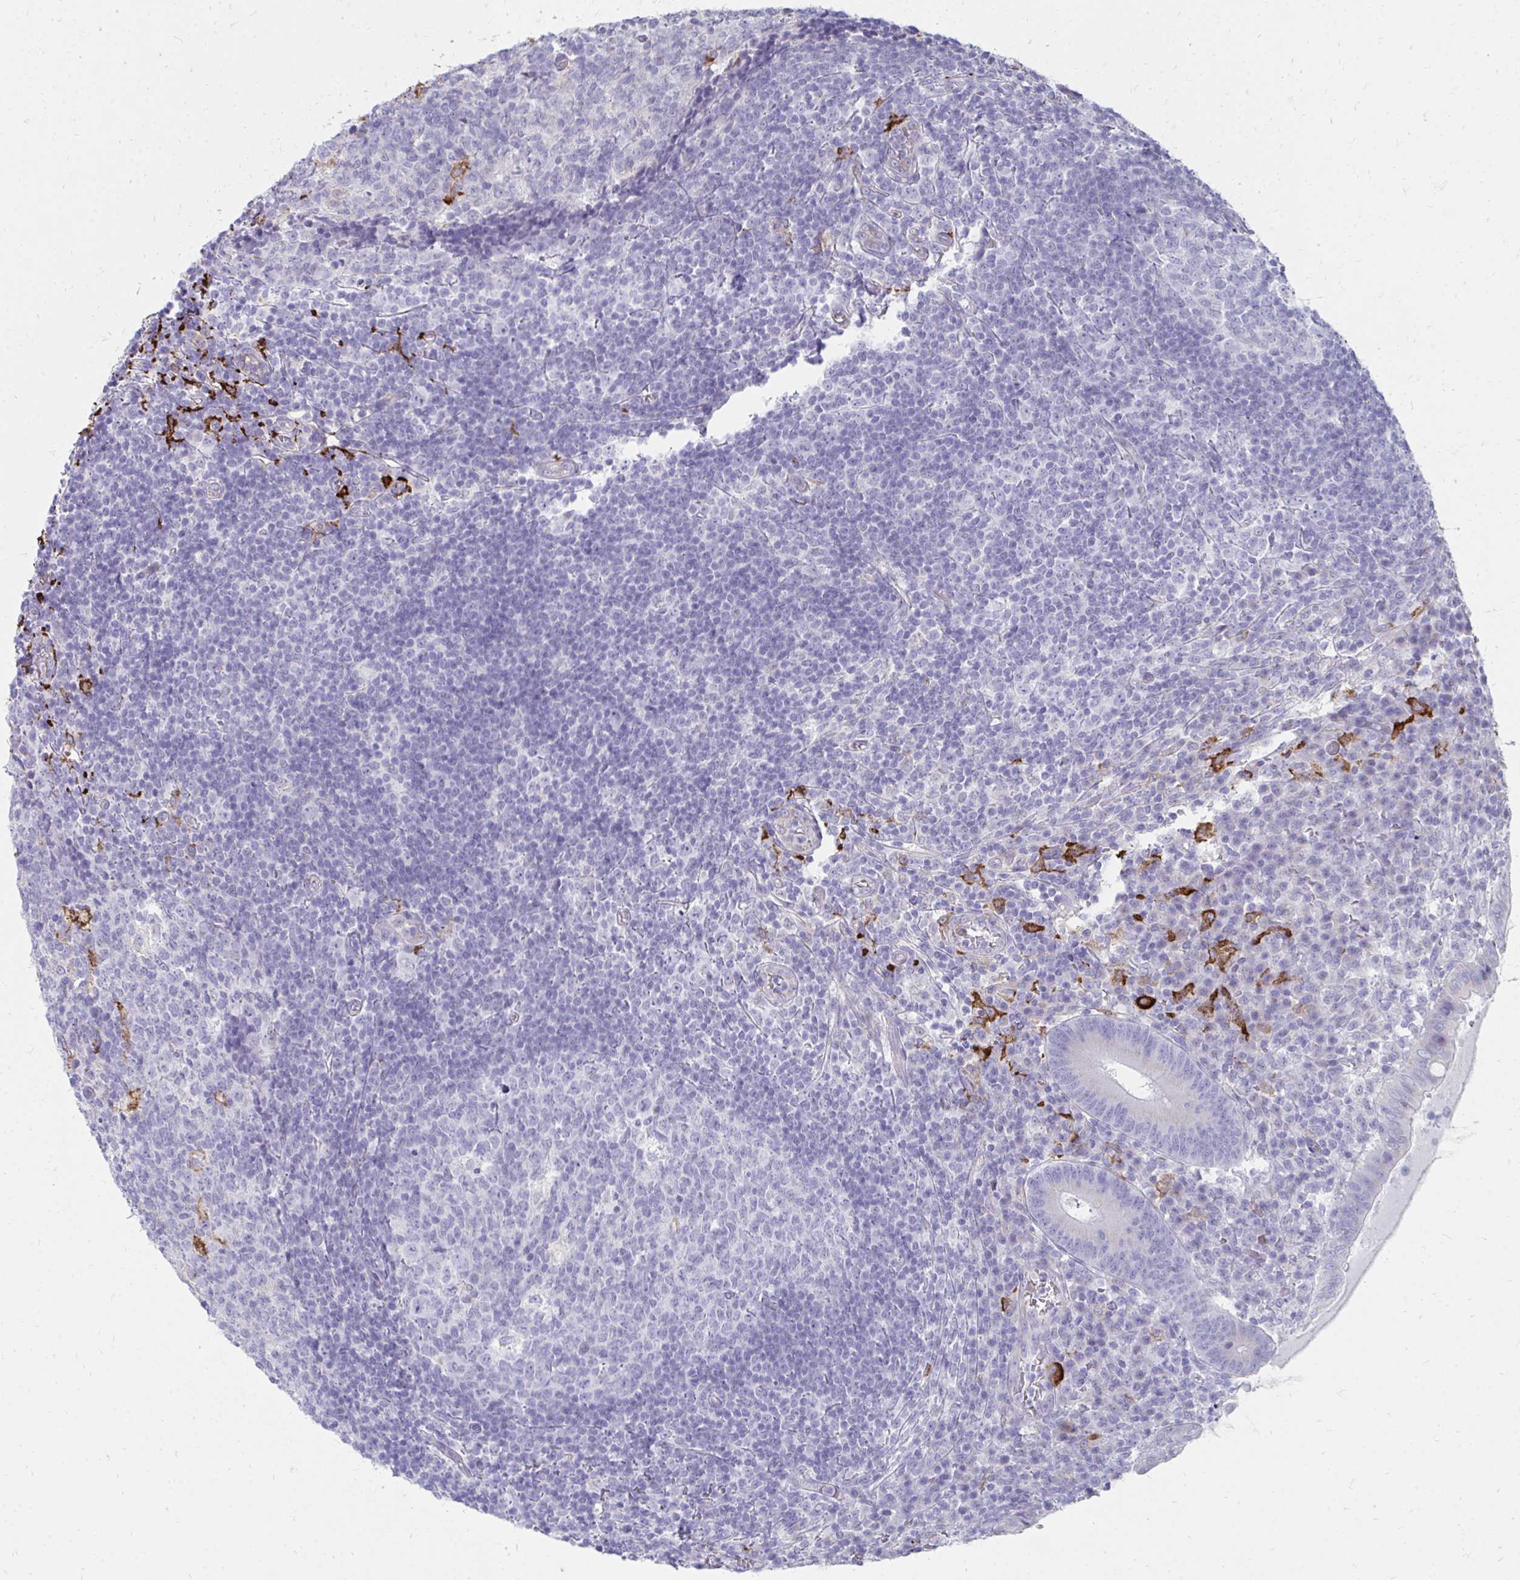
{"staining": {"intensity": "weak", "quantity": "<25%", "location": "cytoplasmic/membranous"}, "tissue": "appendix", "cell_type": "Glandular cells", "image_type": "normal", "snomed": [{"axis": "morphology", "description": "Normal tissue, NOS"}, {"axis": "topography", "description": "Appendix"}], "caption": "Immunohistochemistry (IHC) image of normal human appendix stained for a protein (brown), which exhibits no expression in glandular cells.", "gene": "CD163", "patient": {"sex": "male", "age": 18}}